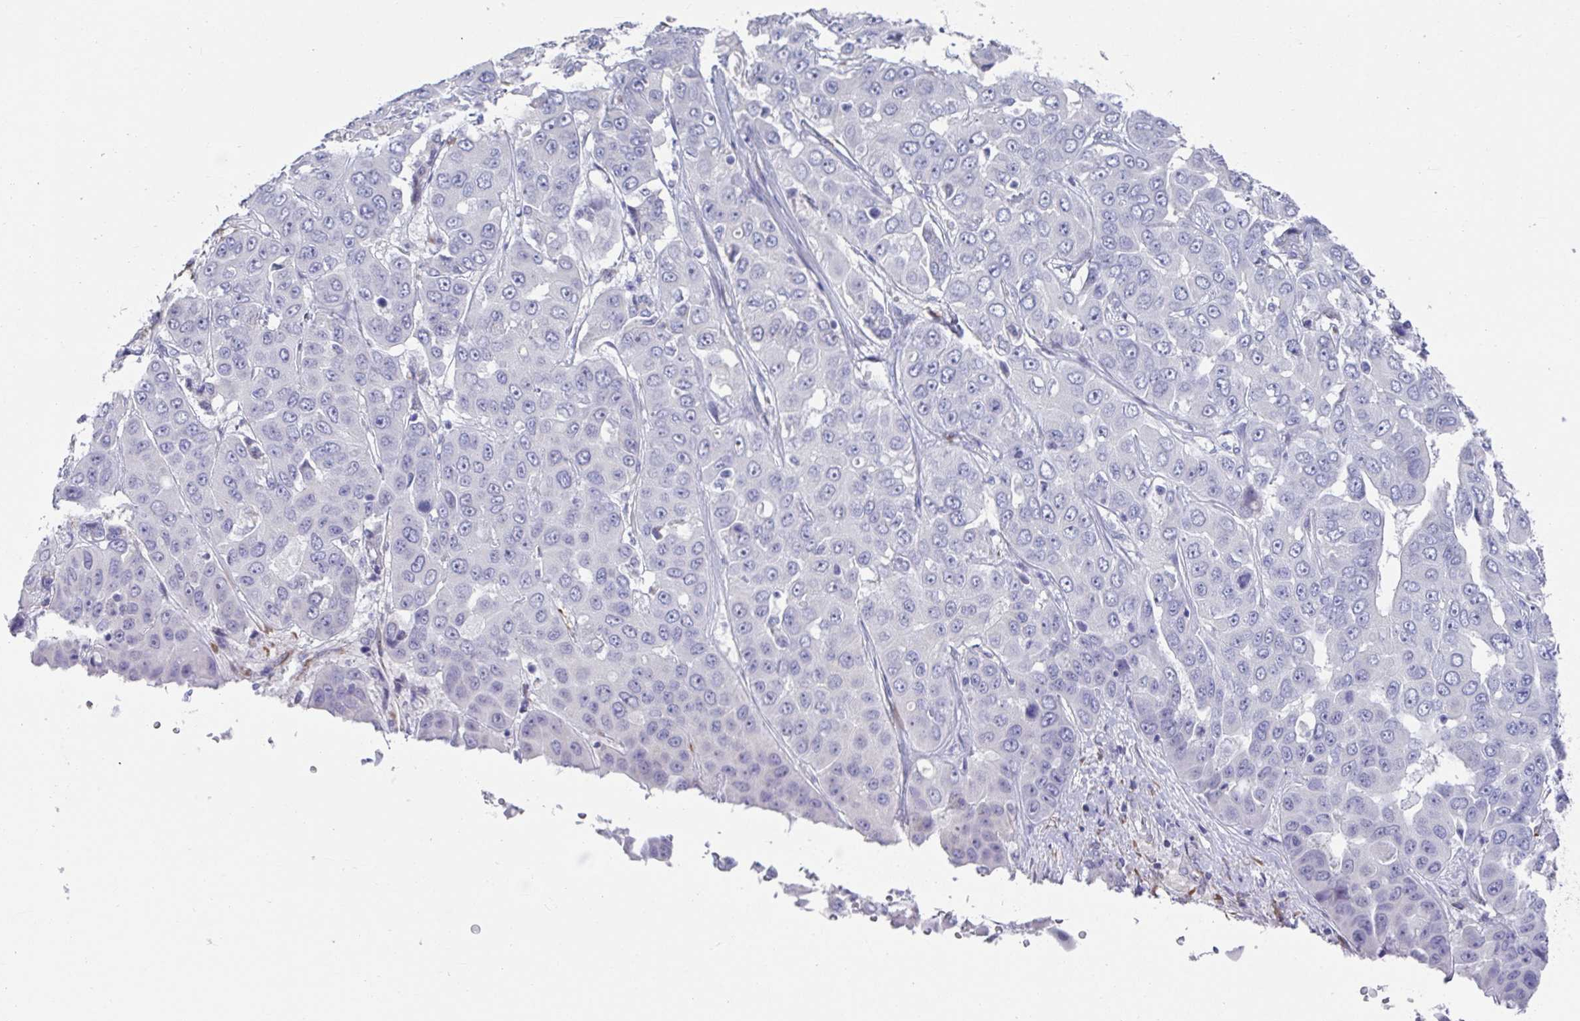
{"staining": {"intensity": "negative", "quantity": "none", "location": "none"}, "tissue": "liver cancer", "cell_type": "Tumor cells", "image_type": "cancer", "snomed": [{"axis": "morphology", "description": "Cholangiocarcinoma"}, {"axis": "topography", "description": "Liver"}], "caption": "A high-resolution image shows IHC staining of liver cholangiocarcinoma, which shows no significant expression in tumor cells.", "gene": "CXCR1", "patient": {"sex": "female", "age": 52}}